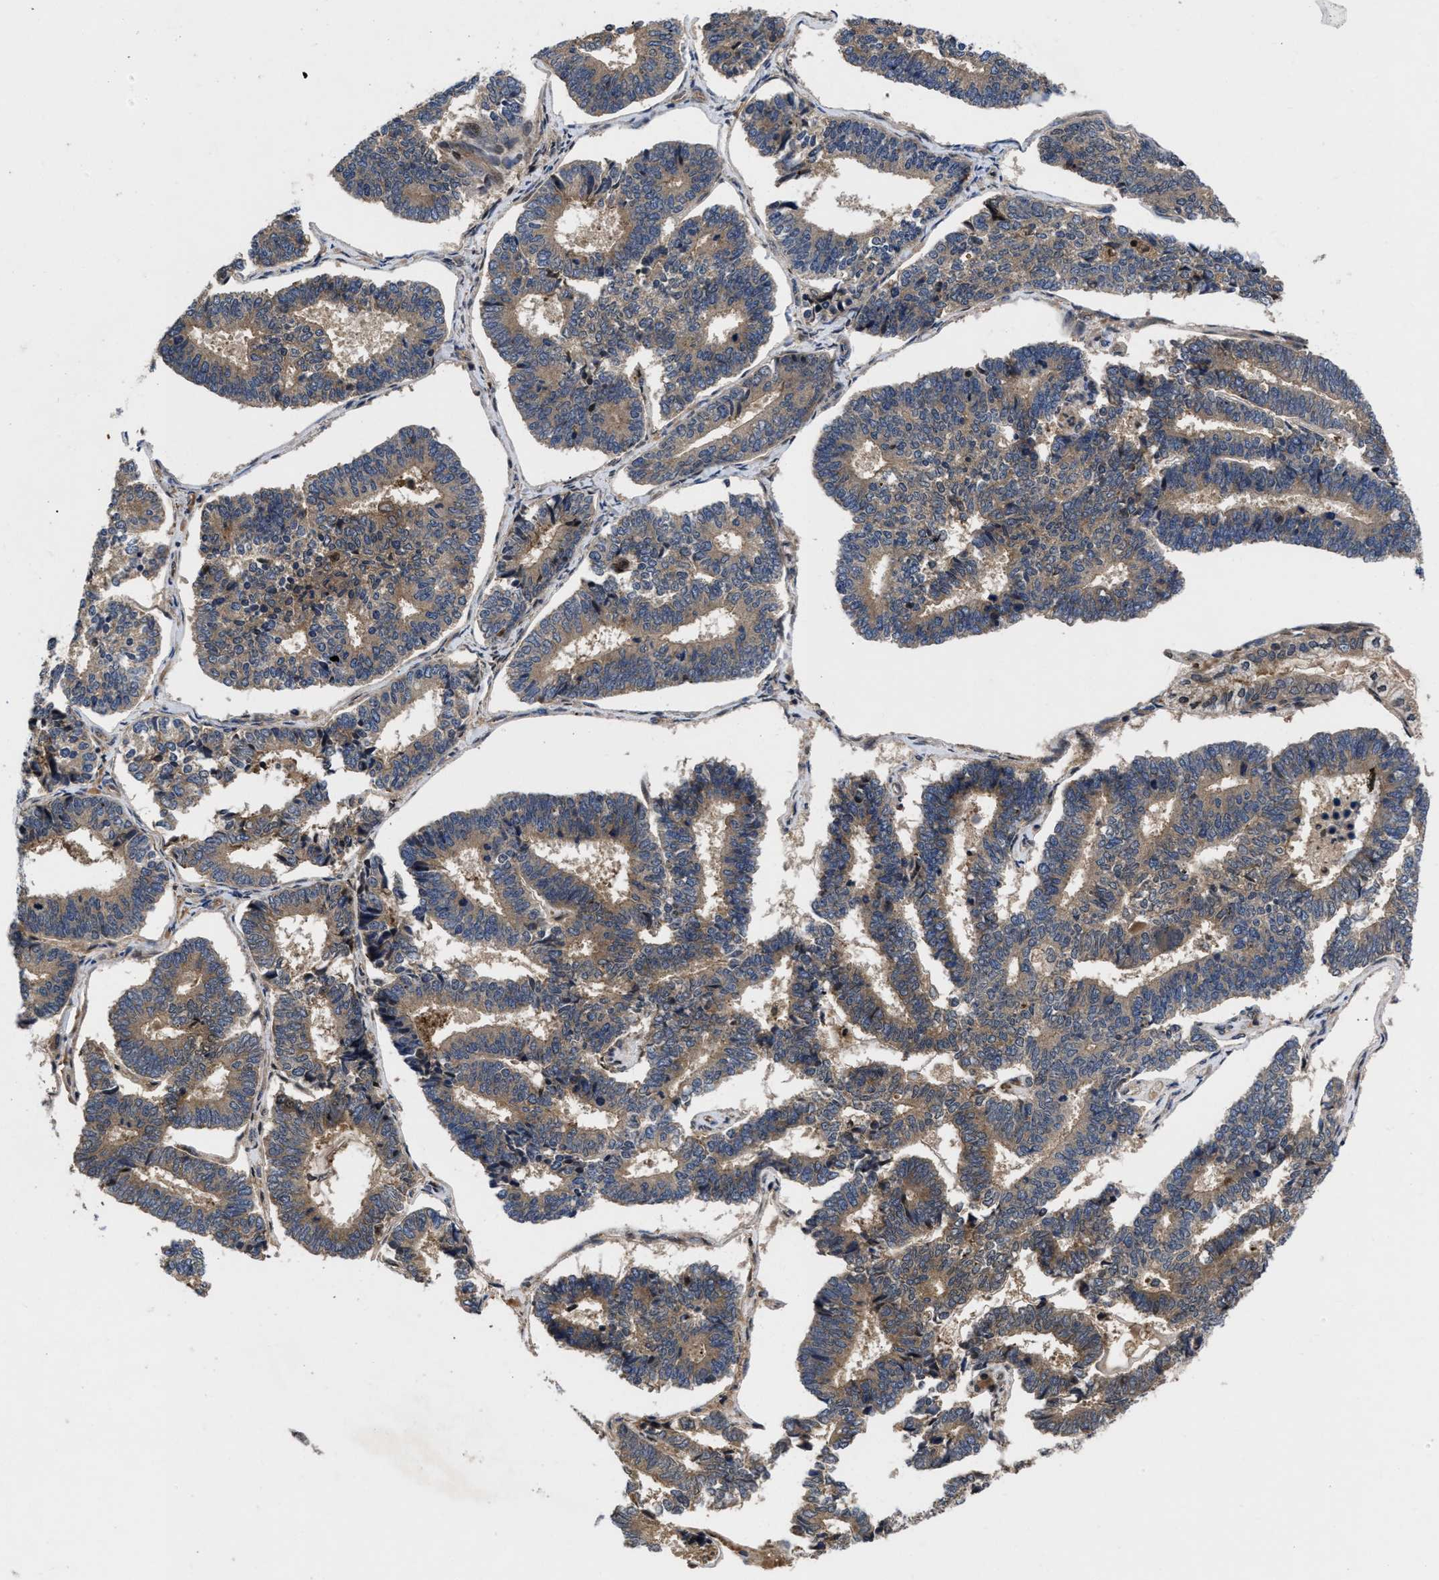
{"staining": {"intensity": "moderate", "quantity": ">75%", "location": "cytoplasmic/membranous"}, "tissue": "endometrial cancer", "cell_type": "Tumor cells", "image_type": "cancer", "snomed": [{"axis": "morphology", "description": "Adenocarcinoma, NOS"}, {"axis": "topography", "description": "Endometrium"}], "caption": "Moderate cytoplasmic/membranous protein positivity is identified in approximately >75% of tumor cells in endometrial cancer.", "gene": "FAM200A", "patient": {"sex": "female", "age": 70}}